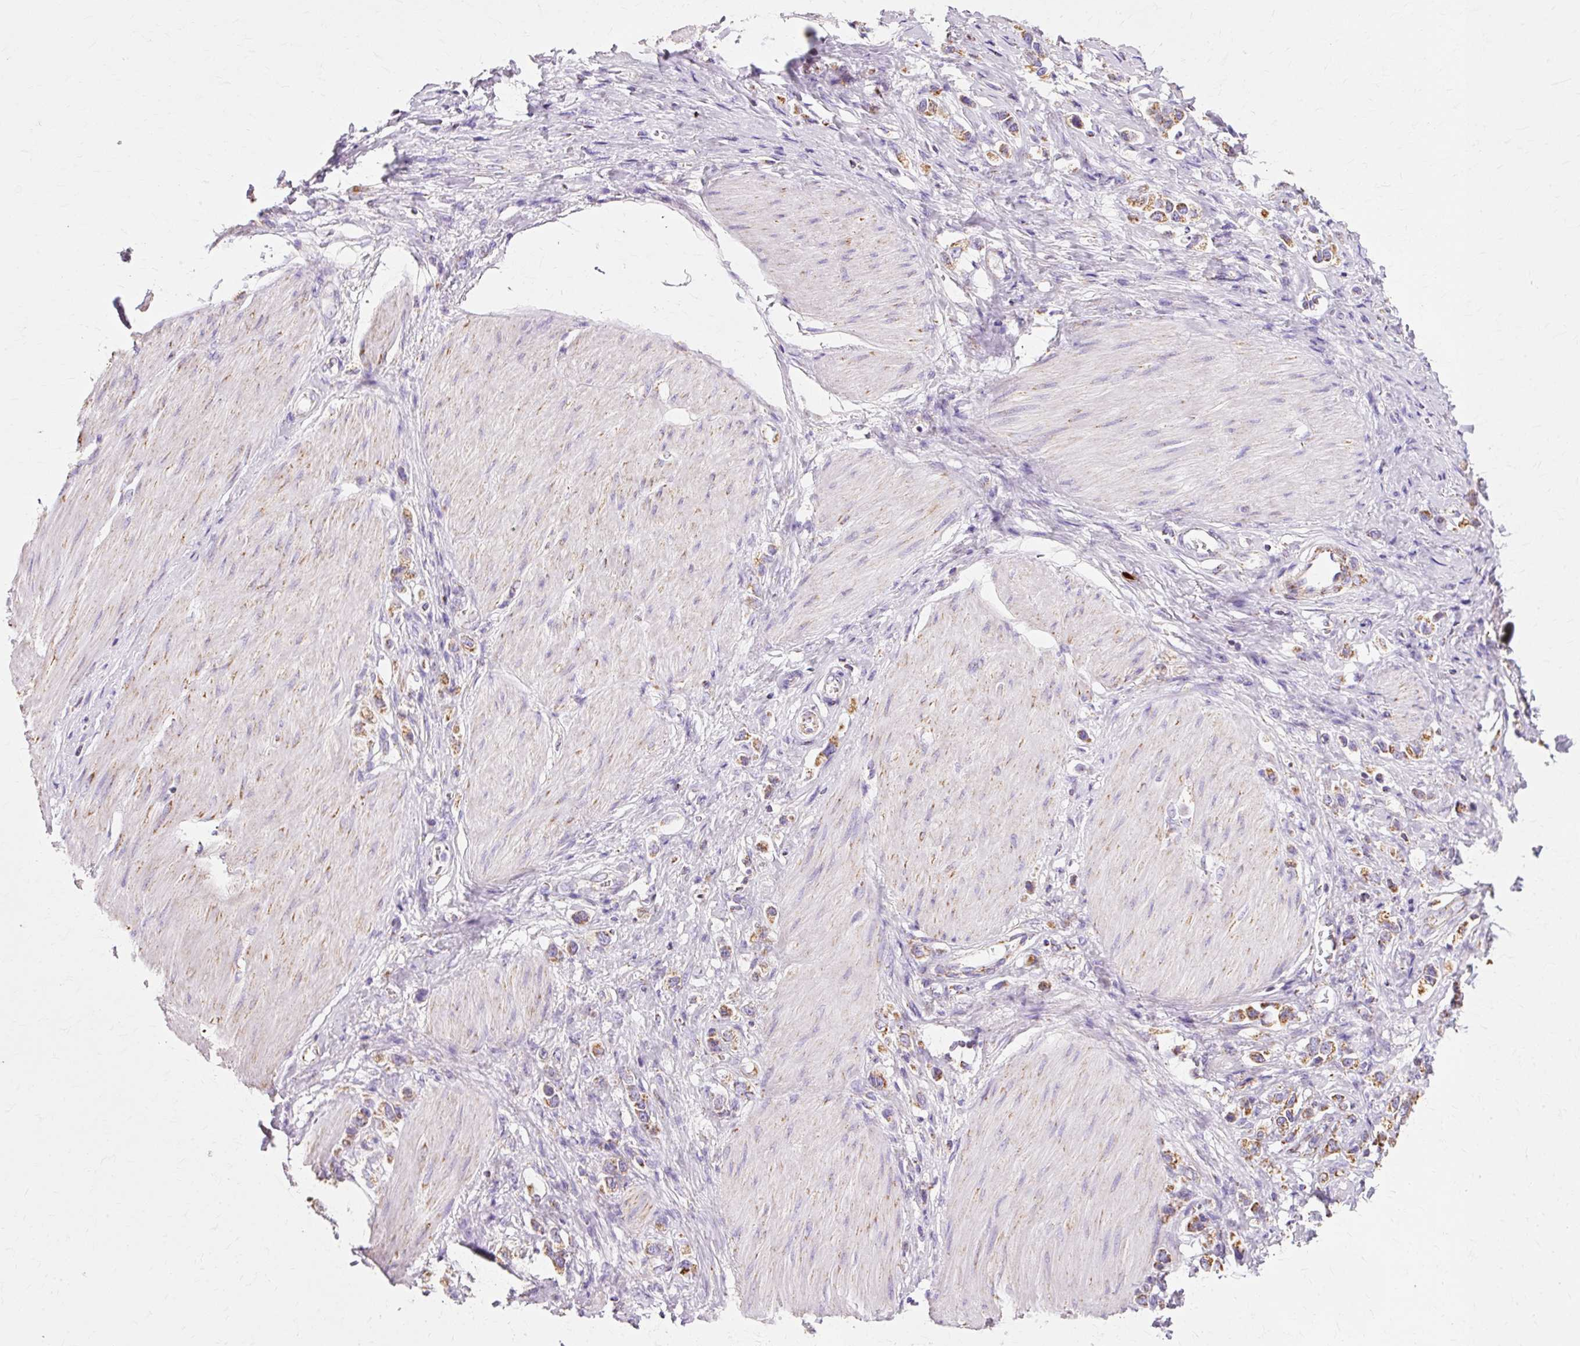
{"staining": {"intensity": "moderate", "quantity": ">75%", "location": "cytoplasmic/membranous"}, "tissue": "stomach cancer", "cell_type": "Tumor cells", "image_type": "cancer", "snomed": [{"axis": "morphology", "description": "Normal tissue, NOS"}, {"axis": "morphology", "description": "Adenocarcinoma, NOS"}, {"axis": "topography", "description": "Stomach, upper"}, {"axis": "topography", "description": "Stomach"}], "caption": "A brown stain labels moderate cytoplasmic/membranous positivity of a protein in stomach adenocarcinoma tumor cells.", "gene": "ATP5PO", "patient": {"sex": "female", "age": 65}}